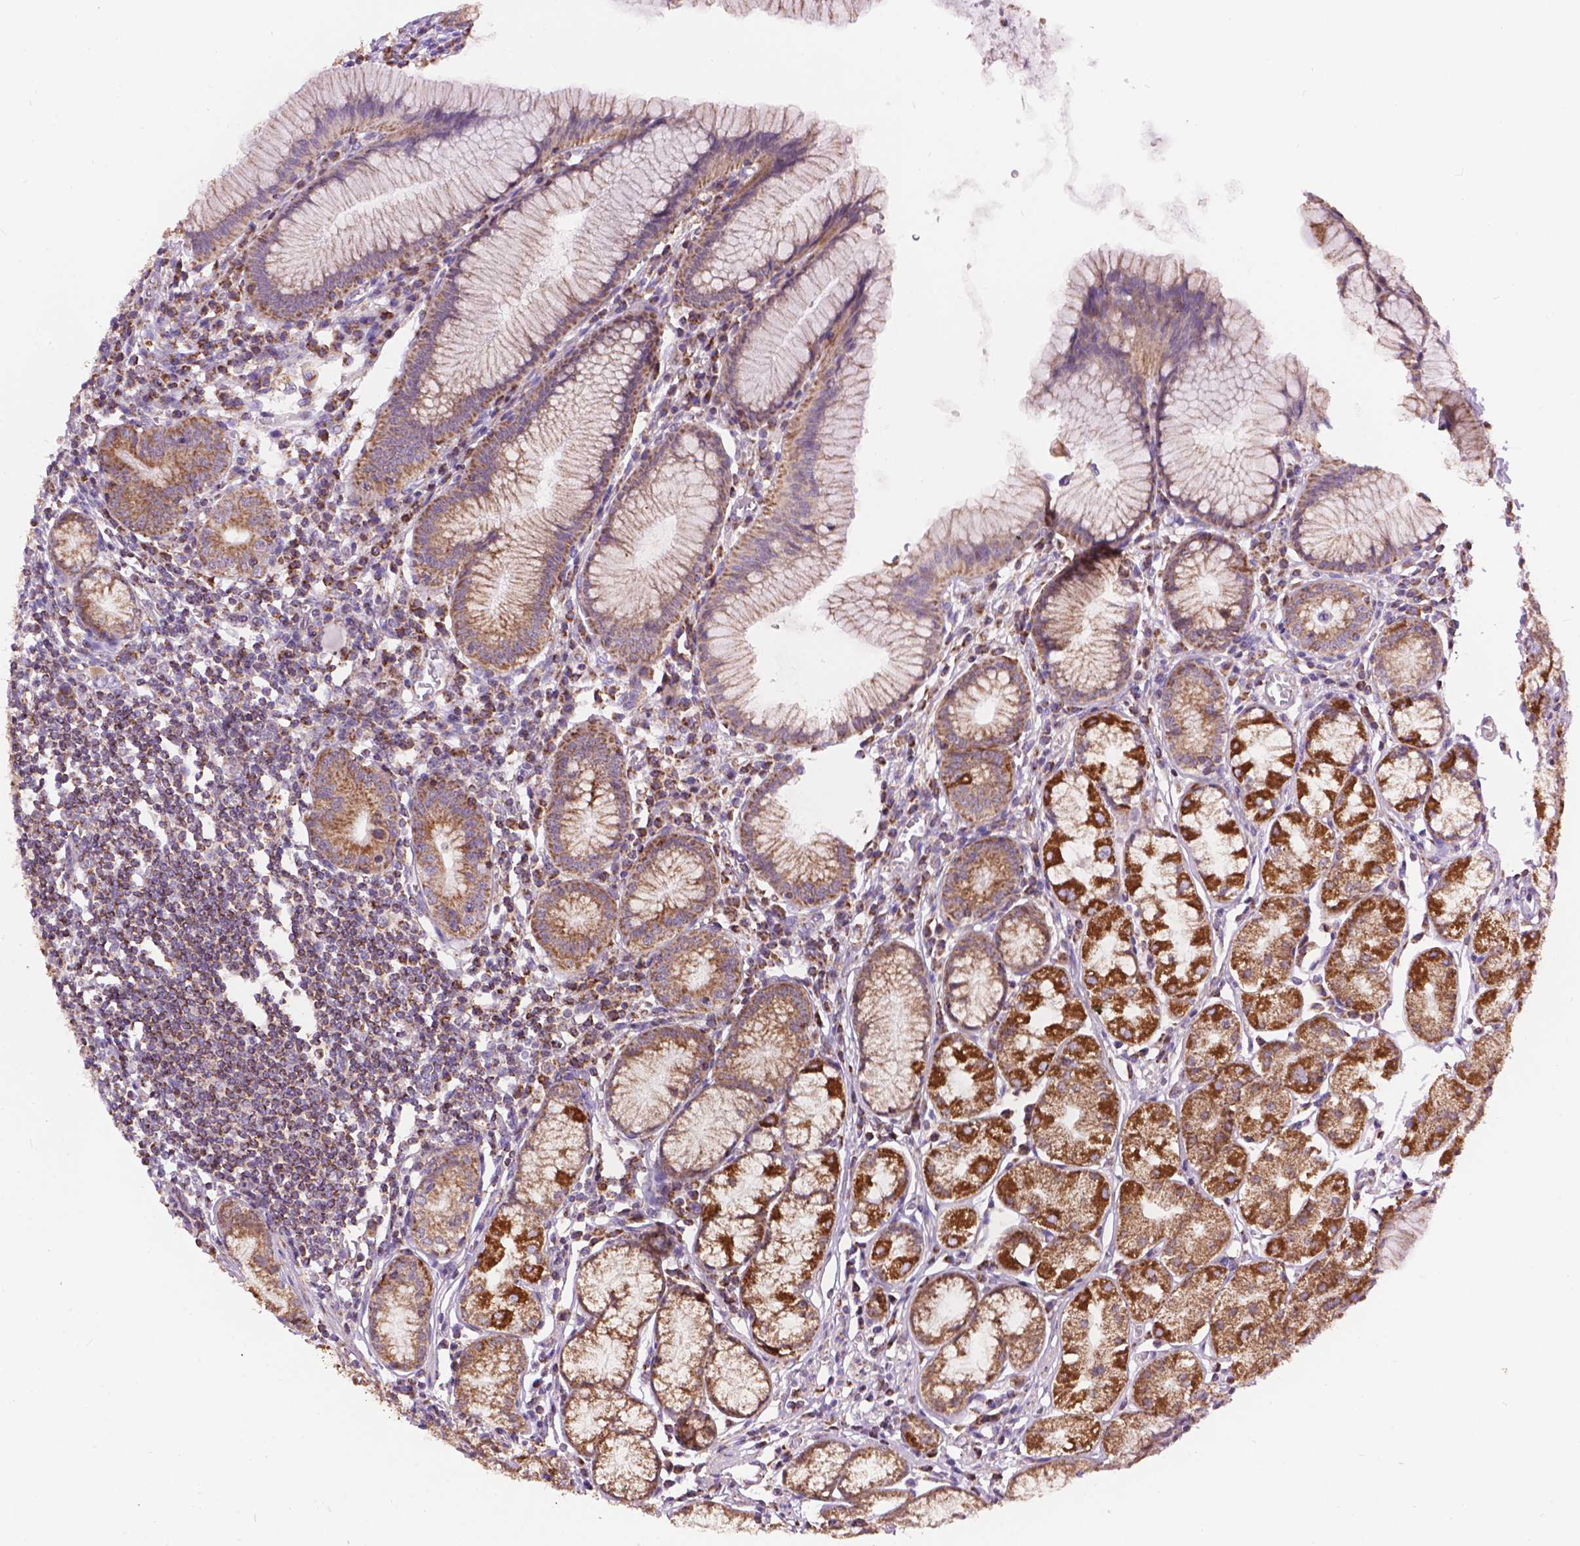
{"staining": {"intensity": "strong", "quantity": ">75%", "location": "cytoplasmic/membranous"}, "tissue": "stomach", "cell_type": "Glandular cells", "image_type": "normal", "snomed": [{"axis": "morphology", "description": "Normal tissue, NOS"}, {"axis": "topography", "description": "Stomach"}], "caption": "Protein expression by immunohistochemistry (IHC) displays strong cytoplasmic/membranous expression in about >75% of glandular cells in unremarkable stomach.", "gene": "PYCR3", "patient": {"sex": "male", "age": 55}}